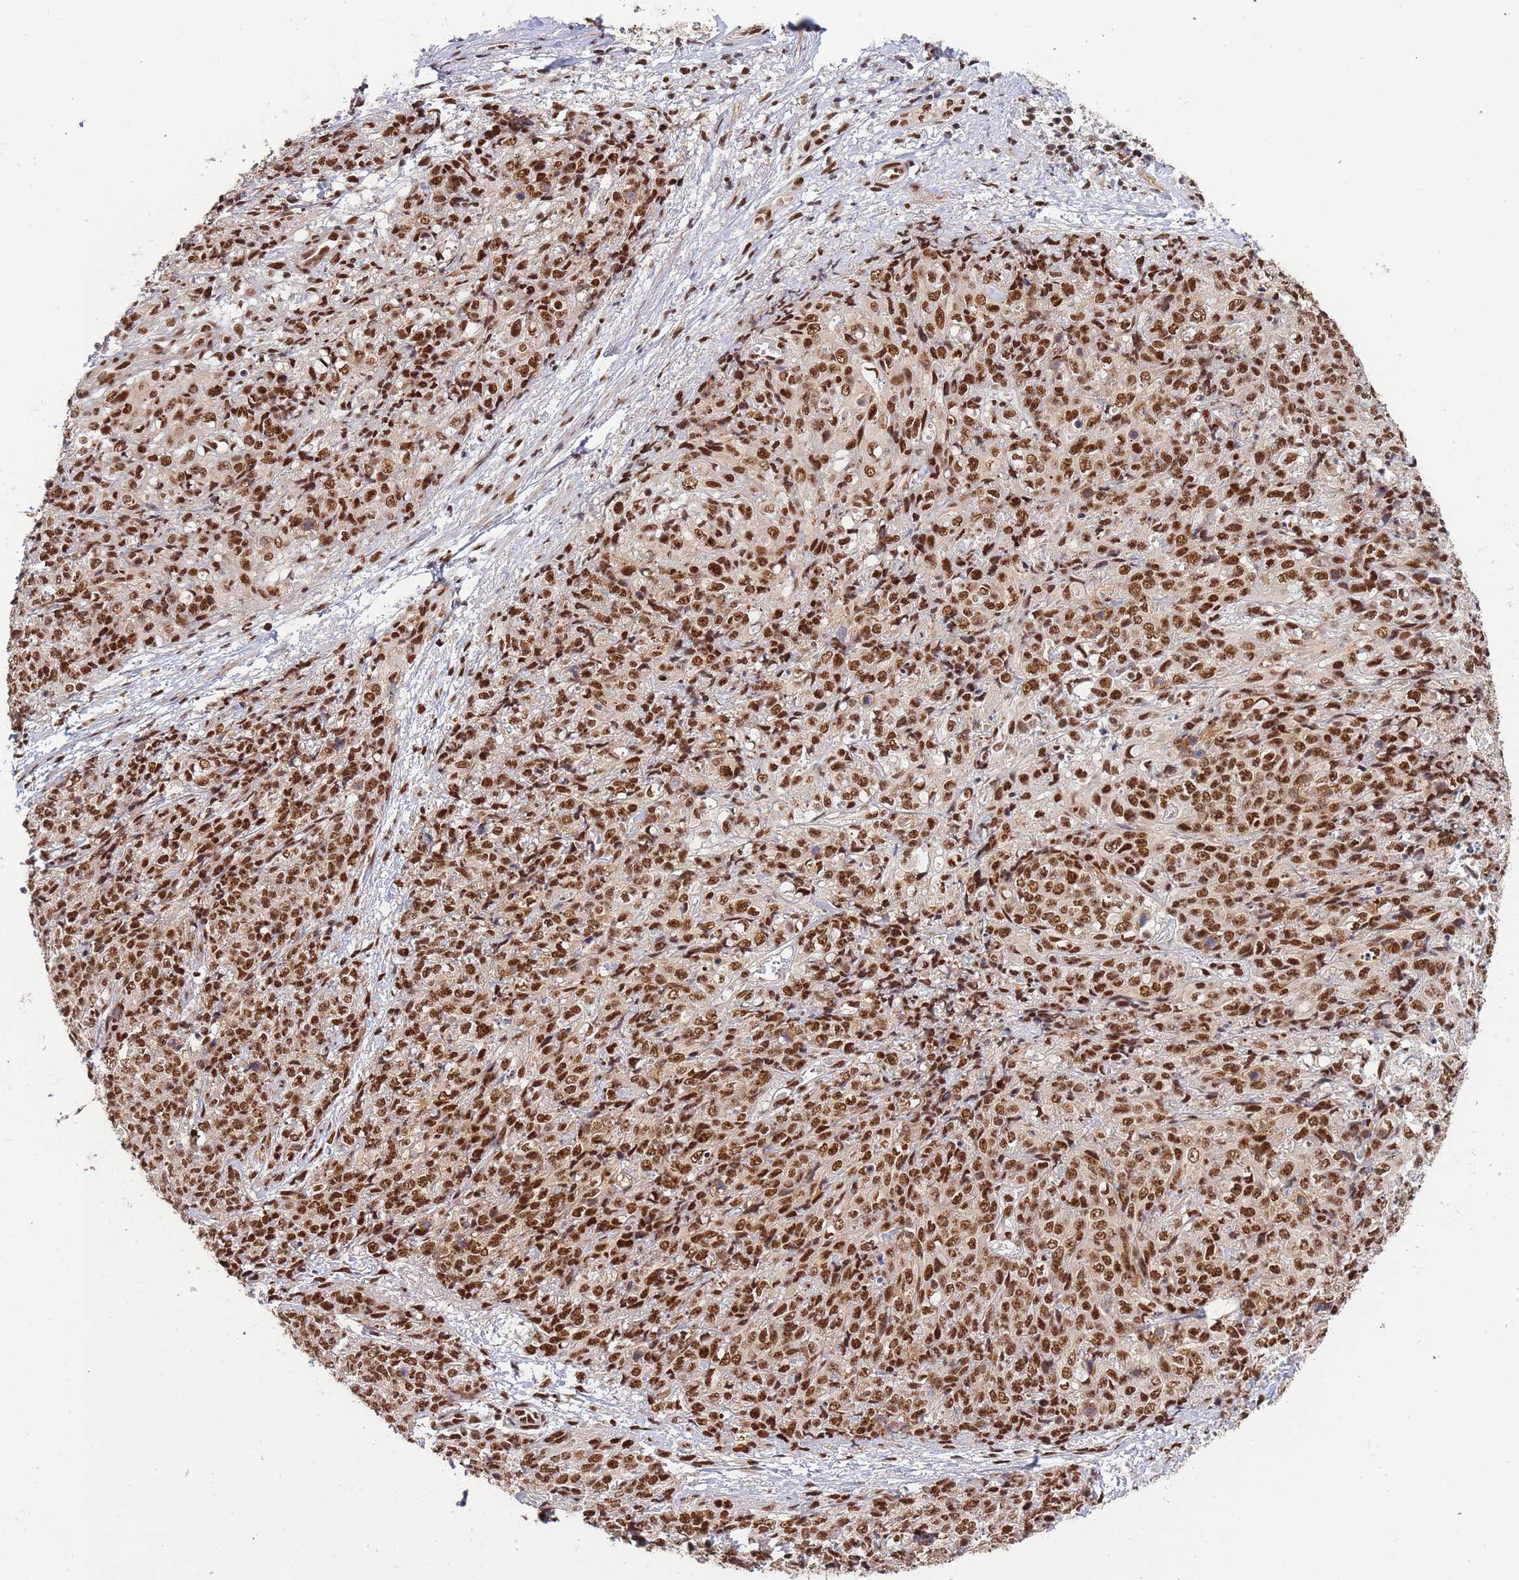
{"staining": {"intensity": "strong", "quantity": ">75%", "location": "nuclear"}, "tissue": "skin cancer", "cell_type": "Tumor cells", "image_type": "cancer", "snomed": [{"axis": "morphology", "description": "Squamous cell carcinoma, NOS"}, {"axis": "topography", "description": "Skin"}, {"axis": "topography", "description": "Vulva"}], "caption": "Immunohistochemical staining of human squamous cell carcinoma (skin) exhibits strong nuclear protein staining in approximately >75% of tumor cells.", "gene": "PRKDC", "patient": {"sex": "female", "age": 85}}